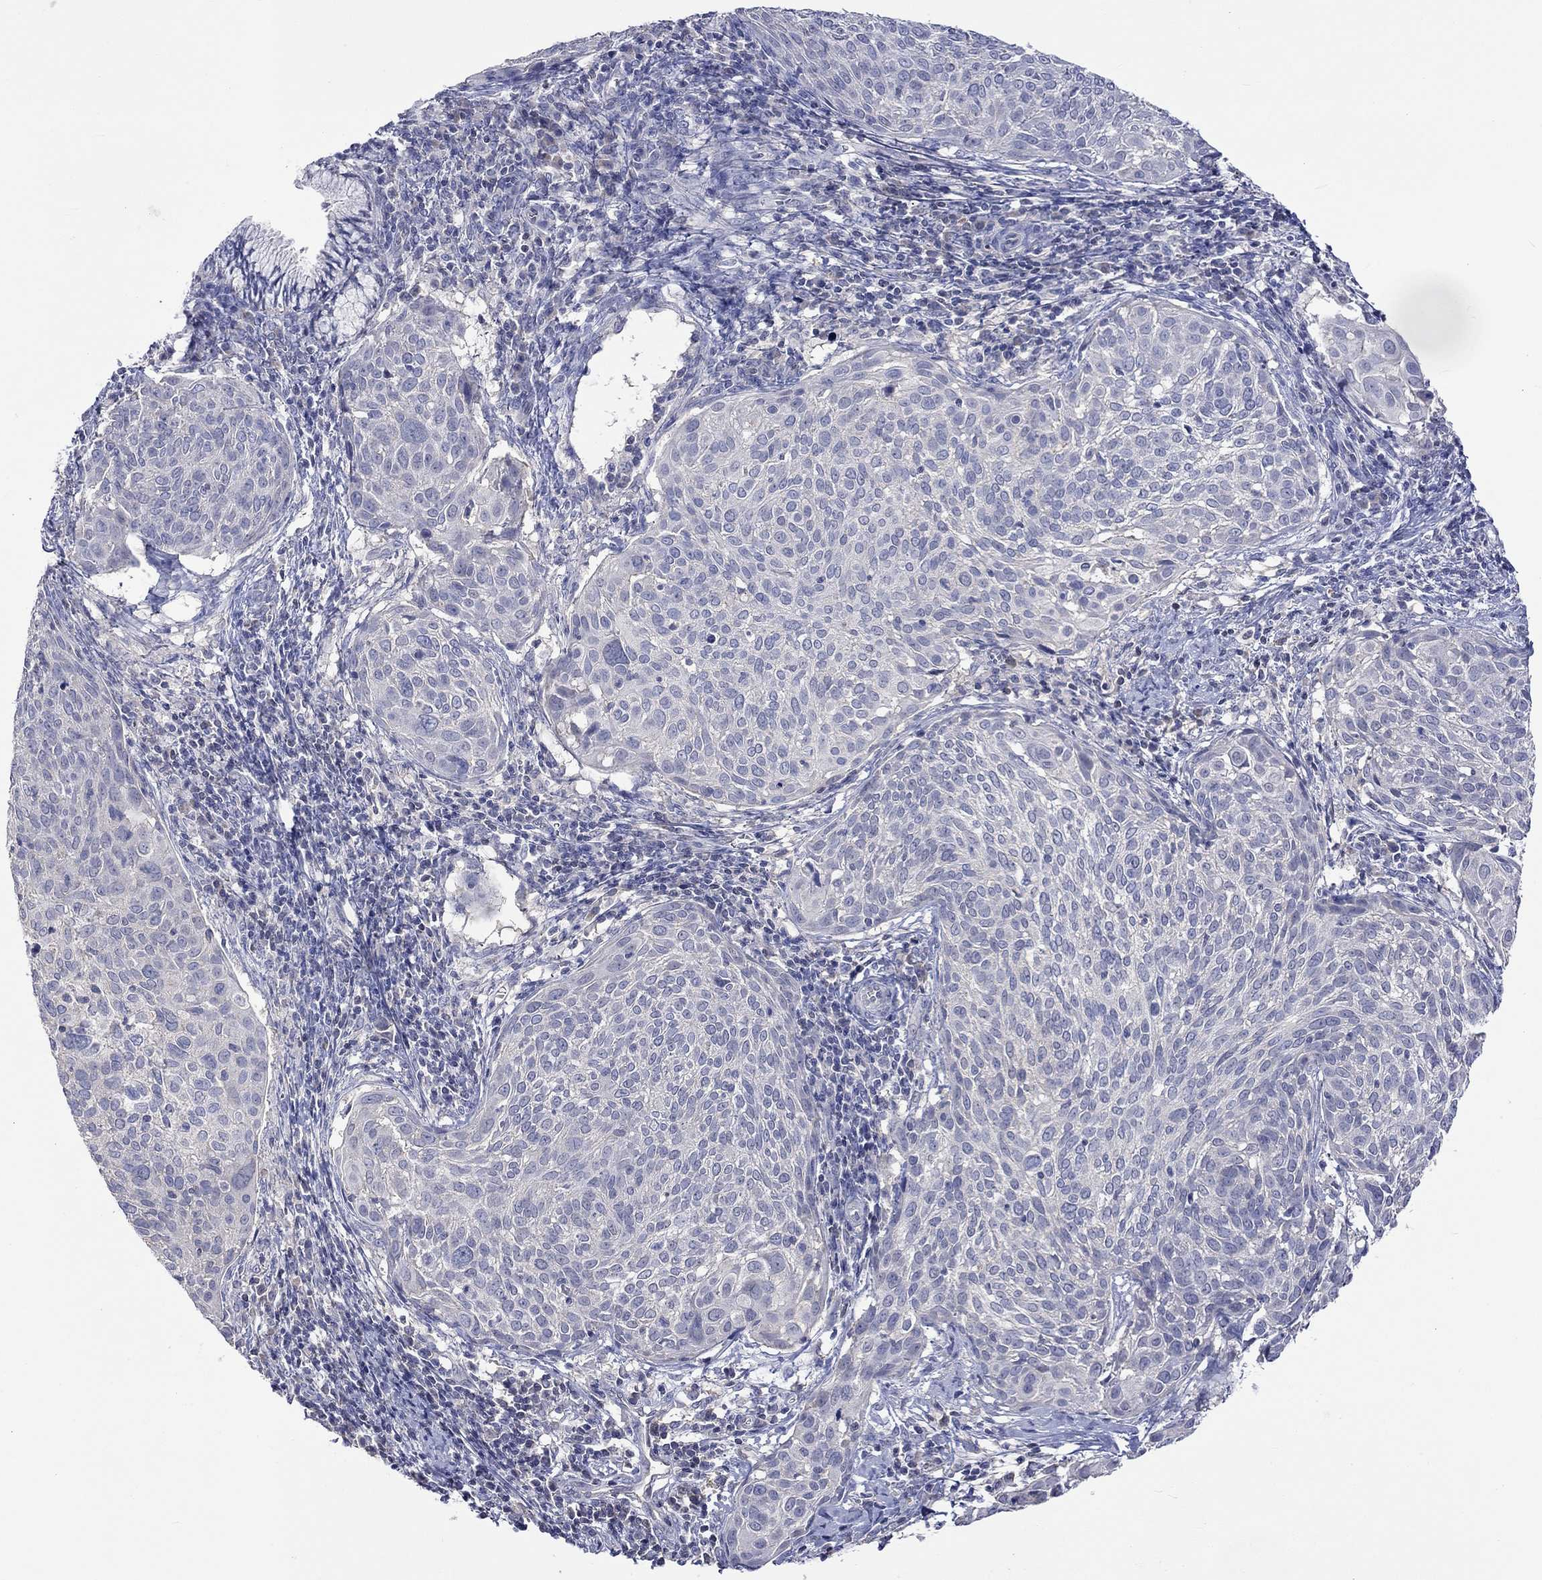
{"staining": {"intensity": "negative", "quantity": "none", "location": "none"}, "tissue": "cervical cancer", "cell_type": "Tumor cells", "image_type": "cancer", "snomed": [{"axis": "morphology", "description": "Squamous cell carcinoma, NOS"}, {"axis": "topography", "description": "Cervix"}], "caption": "This is a image of immunohistochemistry staining of cervical squamous cell carcinoma, which shows no positivity in tumor cells.", "gene": "LRFN4", "patient": {"sex": "female", "age": 39}}